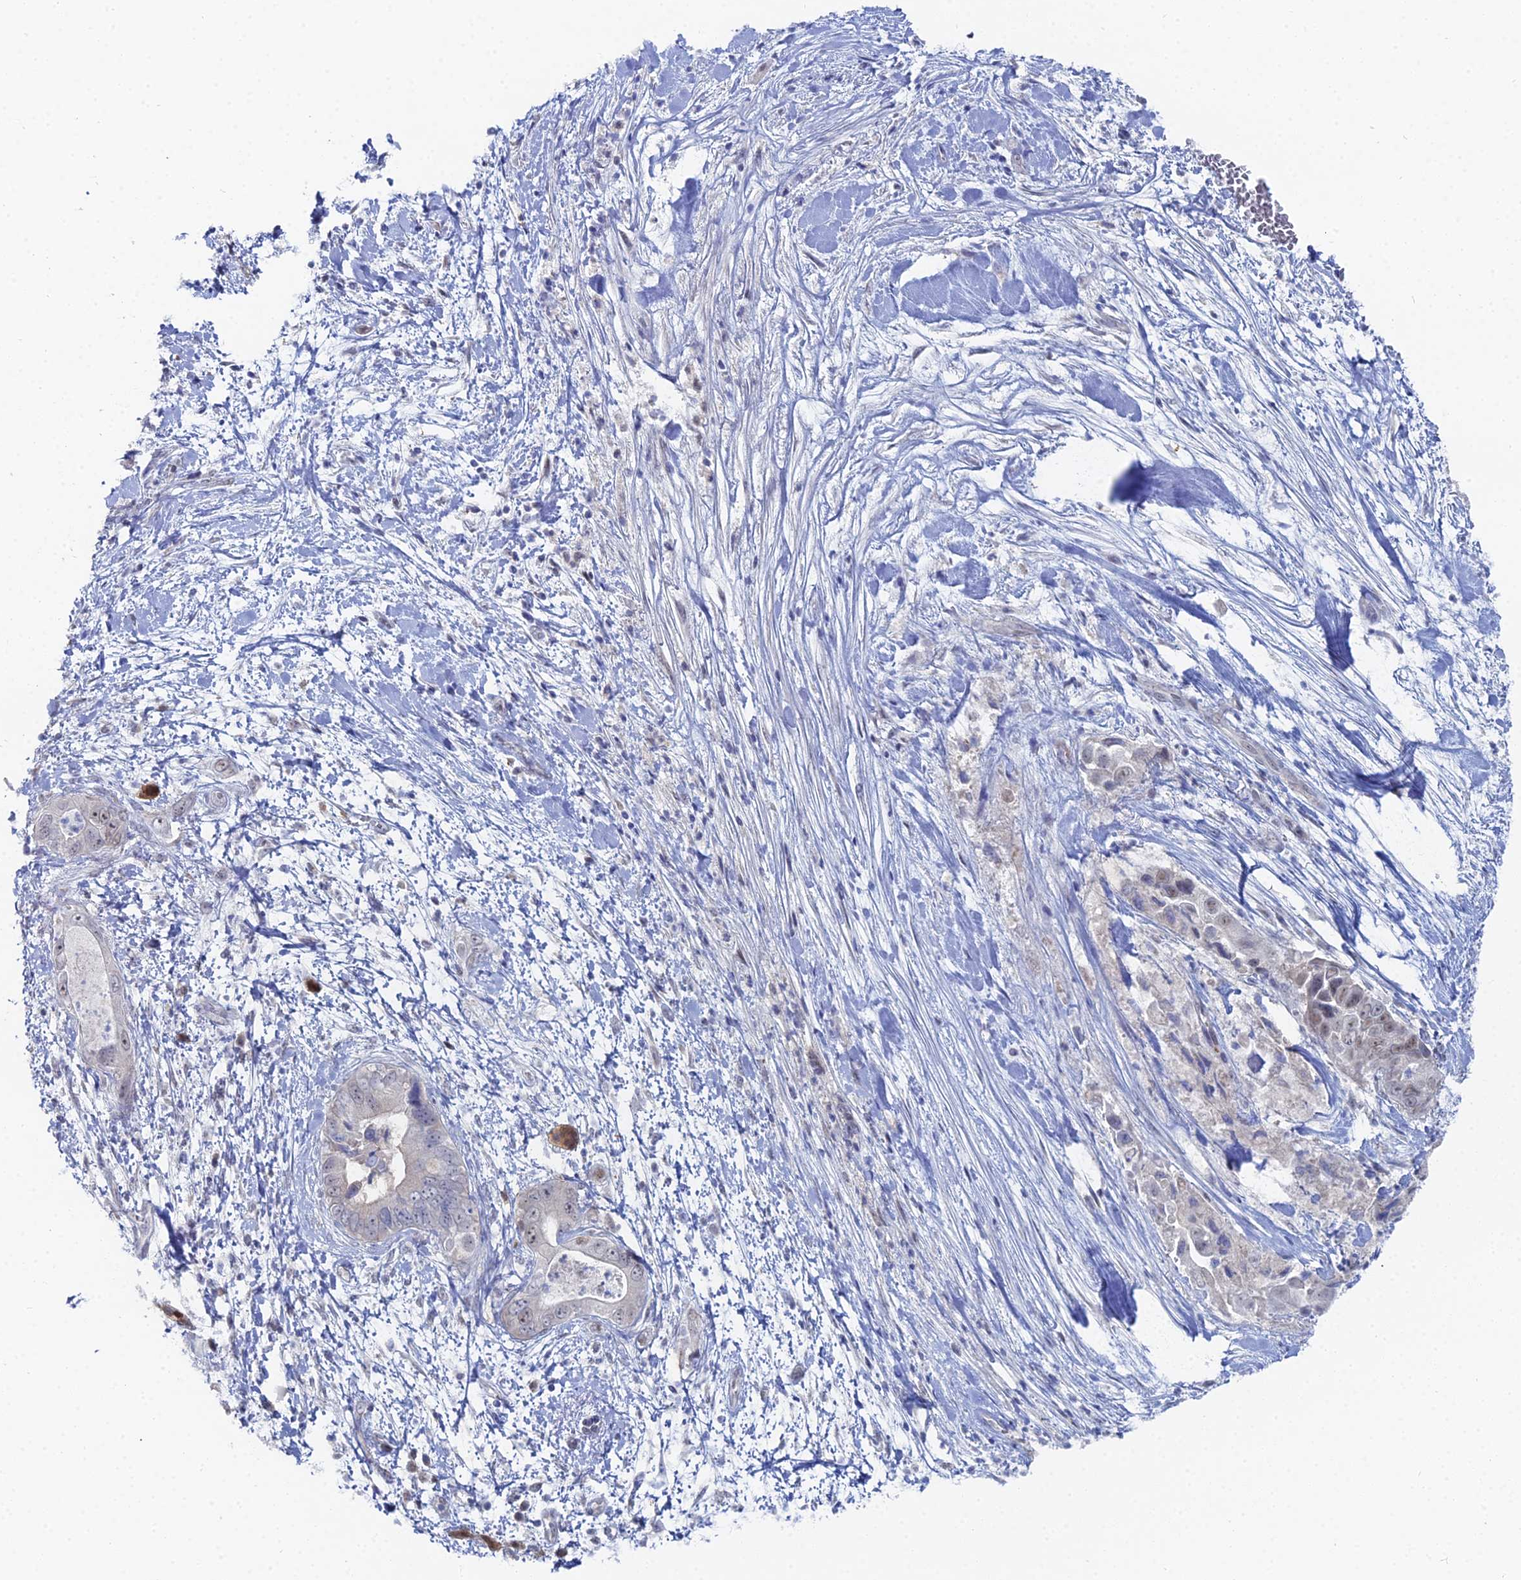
{"staining": {"intensity": "weak", "quantity": "<25%", "location": "nuclear"}, "tissue": "pancreatic cancer", "cell_type": "Tumor cells", "image_type": "cancer", "snomed": [{"axis": "morphology", "description": "Adenocarcinoma, NOS"}, {"axis": "topography", "description": "Pancreas"}], "caption": "A high-resolution micrograph shows immunohistochemistry staining of pancreatic cancer (adenocarcinoma), which displays no significant positivity in tumor cells.", "gene": "THAP4", "patient": {"sex": "female", "age": 78}}